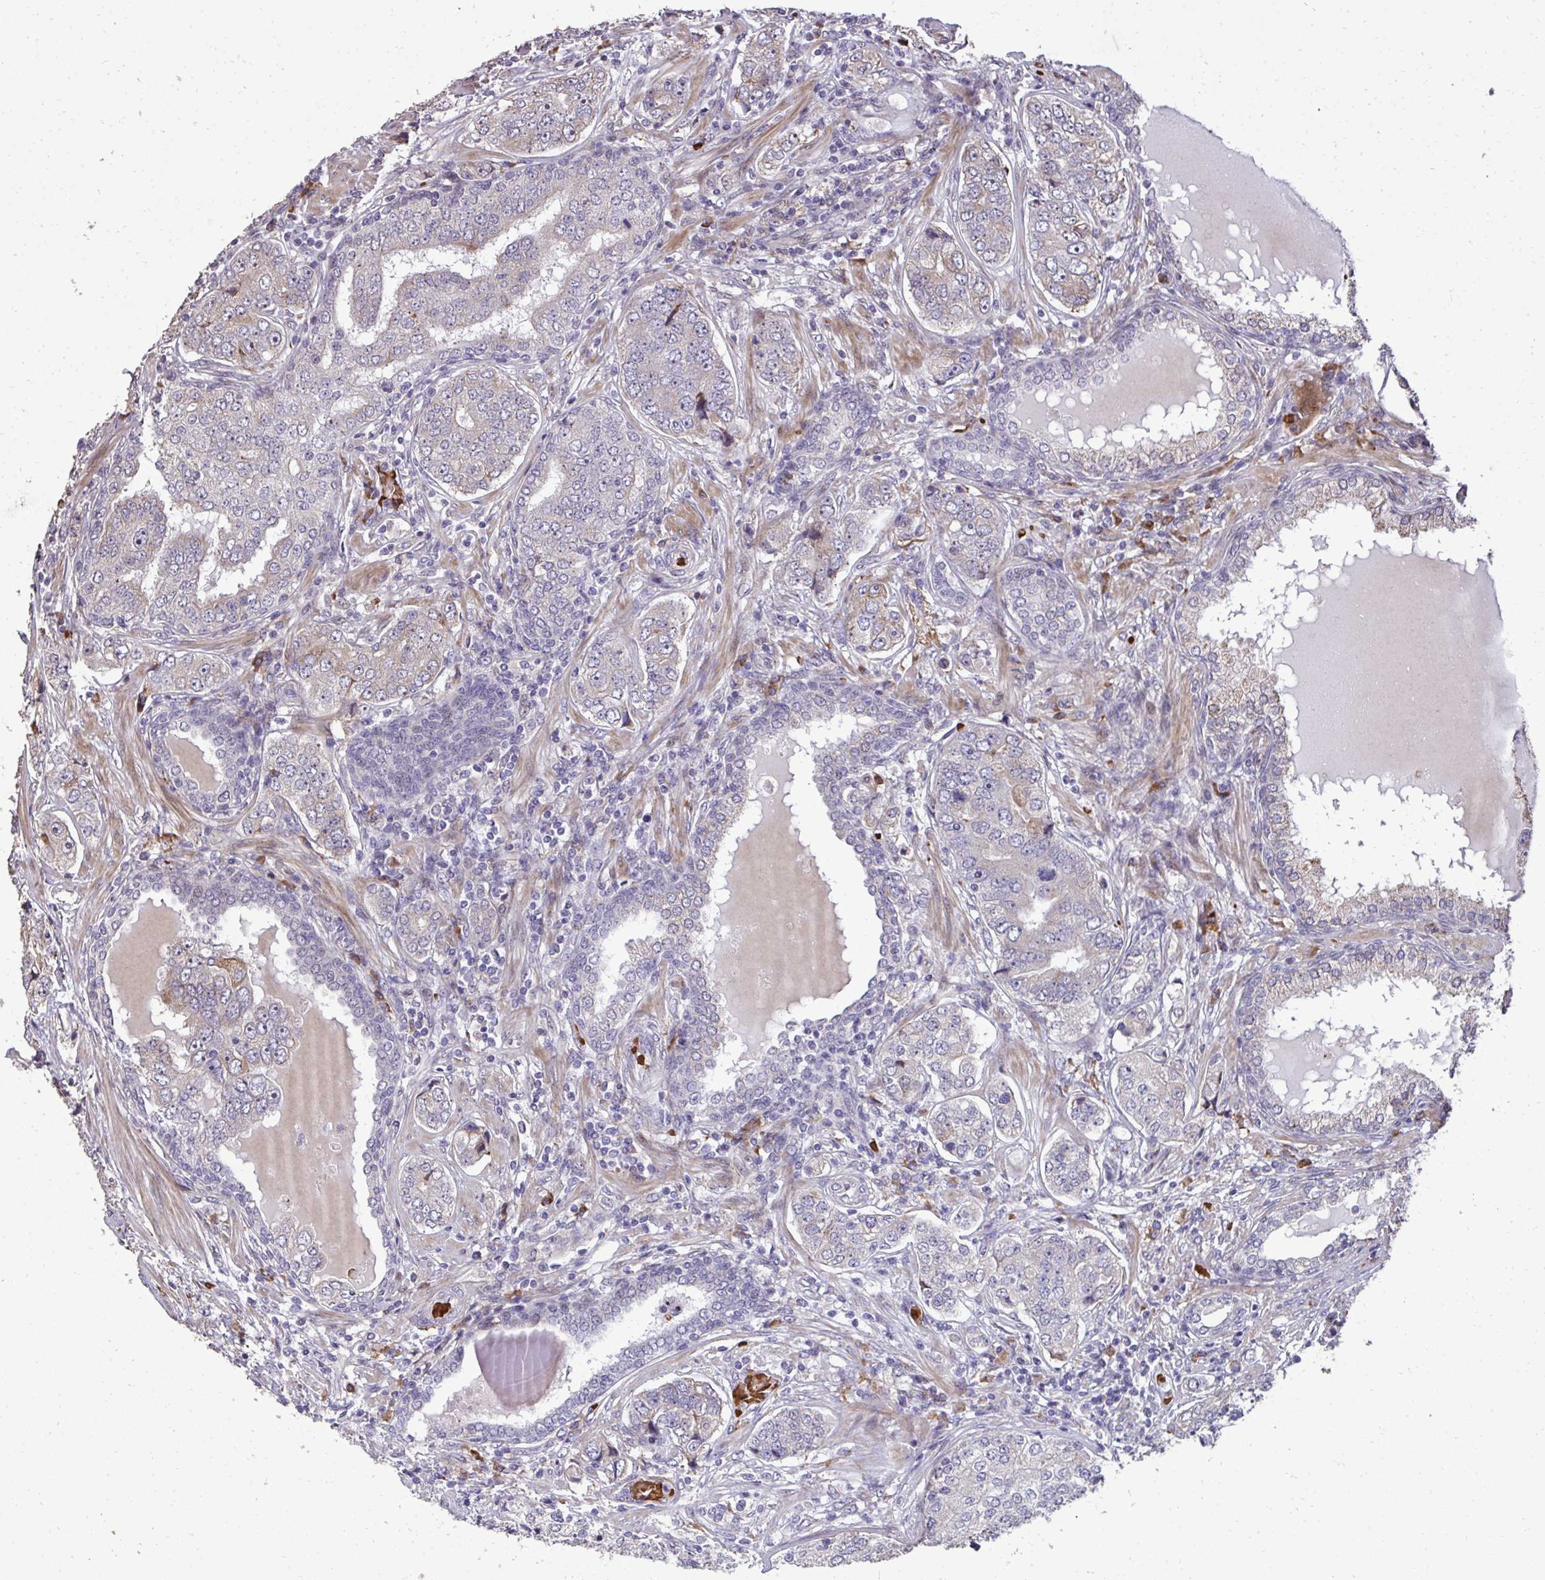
{"staining": {"intensity": "weak", "quantity": "25%-75%", "location": "cytoplasmic/membranous"}, "tissue": "prostate cancer", "cell_type": "Tumor cells", "image_type": "cancer", "snomed": [{"axis": "morphology", "description": "Adenocarcinoma, High grade"}, {"axis": "topography", "description": "Prostate"}], "caption": "Protein analysis of prostate high-grade adenocarcinoma tissue demonstrates weak cytoplasmic/membranous expression in about 25%-75% of tumor cells. The protein is shown in brown color, while the nuclei are stained blue.", "gene": "FIBCD1", "patient": {"sex": "male", "age": 60}}